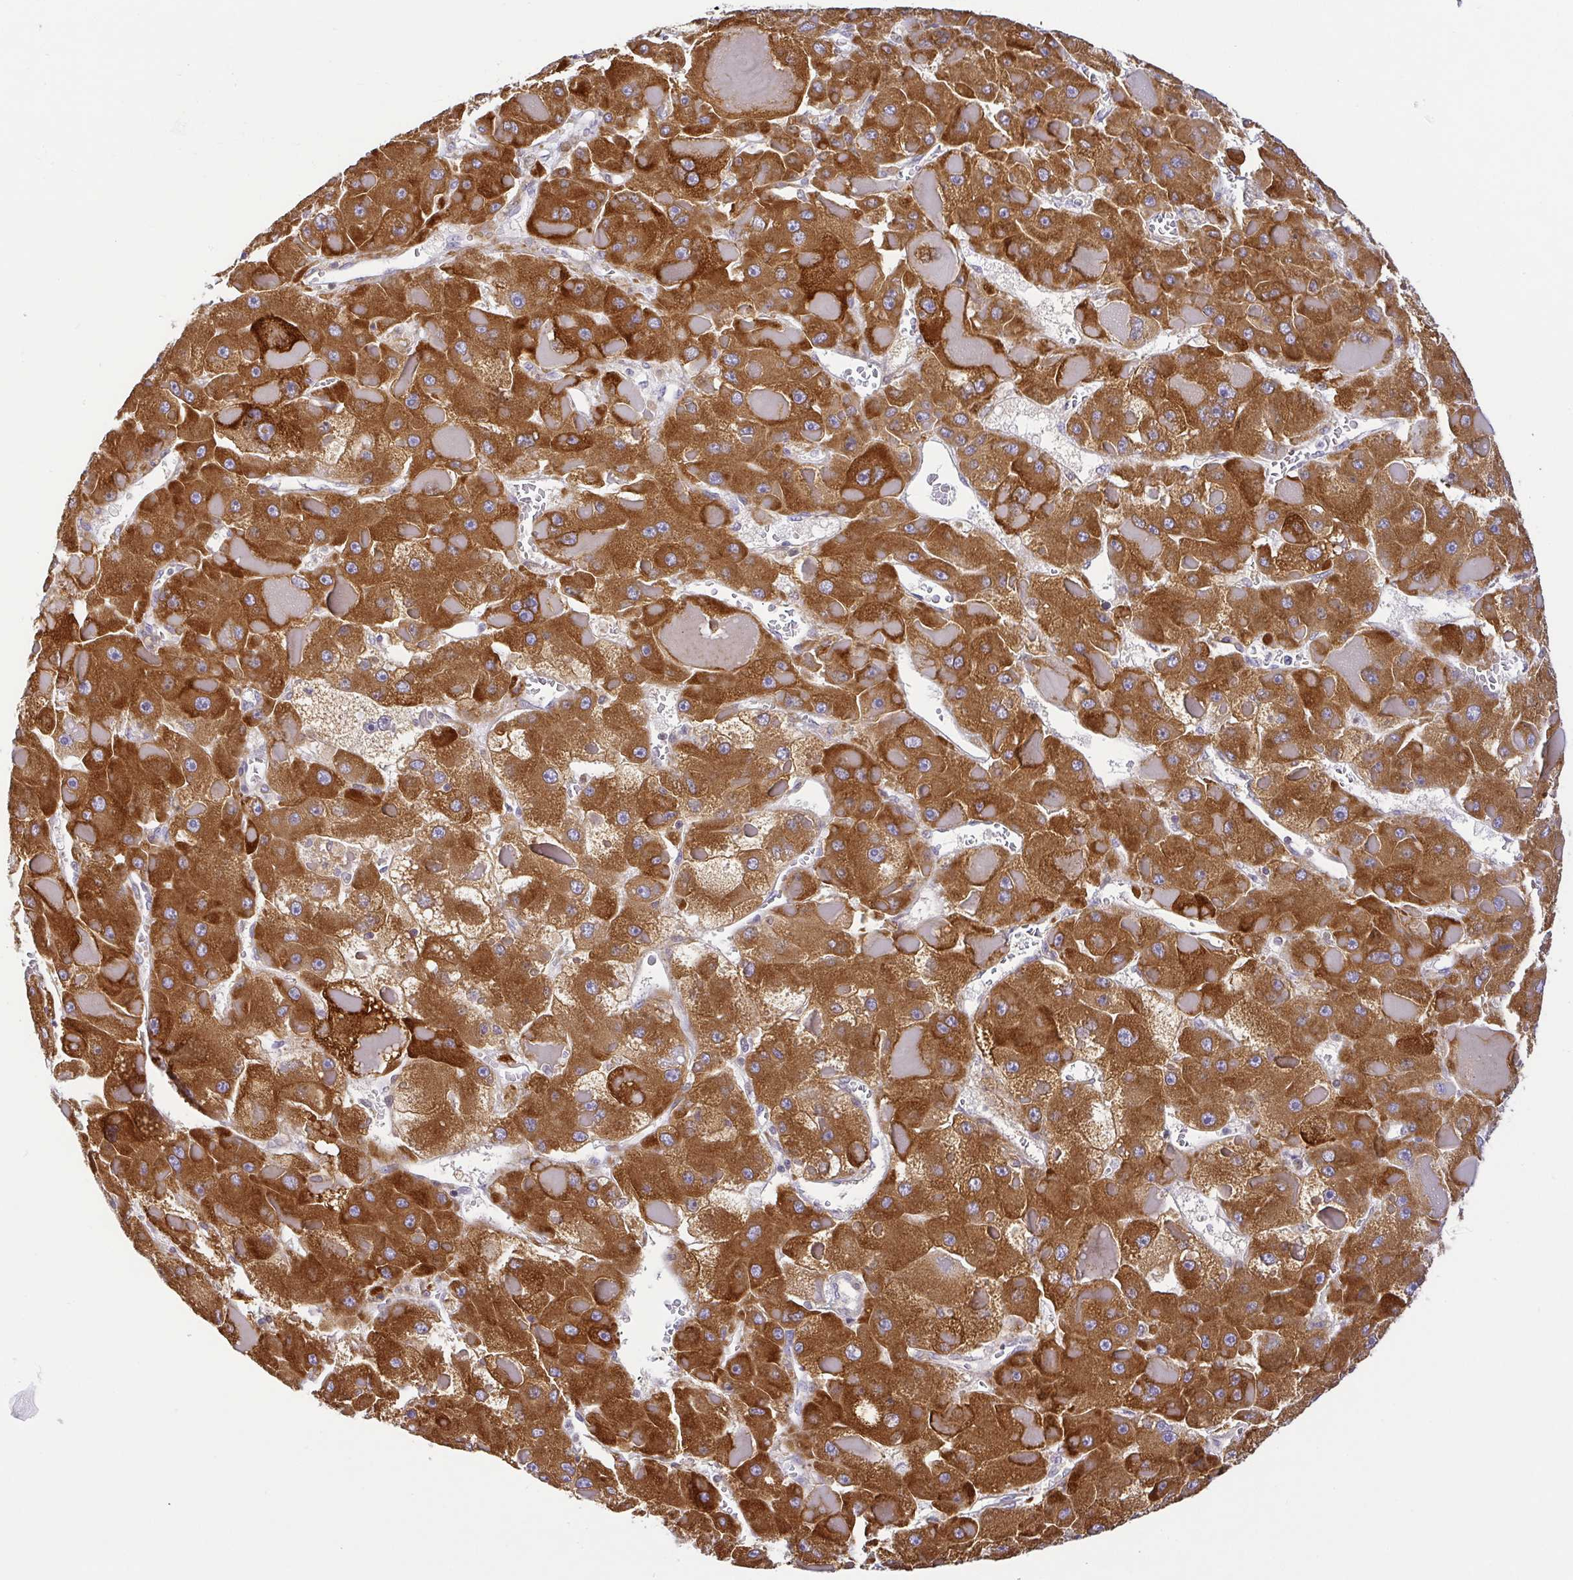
{"staining": {"intensity": "strong", "quantity": ">75%", "location": "cytoplasmic/membranous"}, "tissue": "liver cancer", "cell_type": "Tumor cells", "image_type": "cancer", "snomed": [{"axis": "morphology", "description": "Carcinoma, Hepatocellular, NOS"}, {"axis": "topography", "description": "Liver"}], "caption": "Protein staining of liver cancer (hepatocellular carcinoma) tissue shows strong cytoplasmic/membranous staining in about >75% of tumor cells.", "gene": "DERL2", "patient": {"sex": "female", "age": 73}}